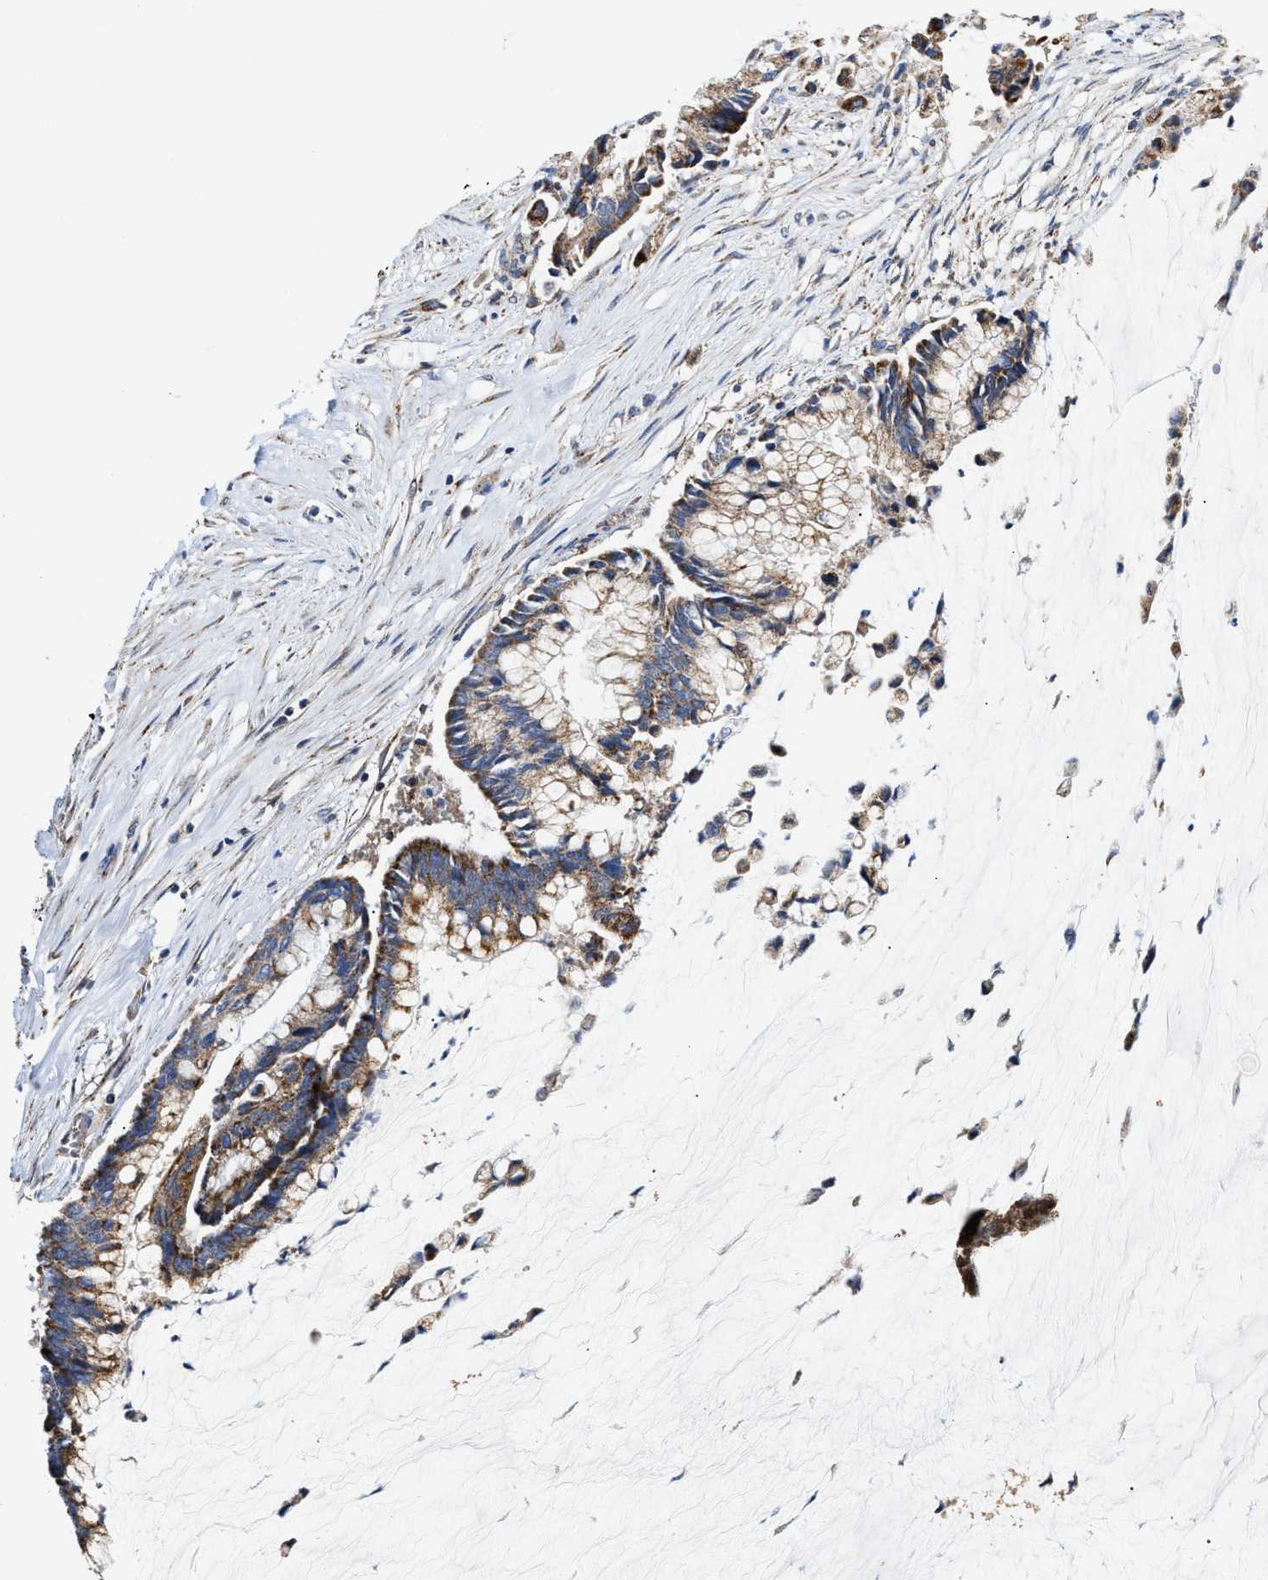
{"staining": {"intensity": "moderate", "quantity": ">75%", "location": "cytoplasmic/membranous"}, "tissue": "pancreatic cancer", "cell_type": "Tumor cells", "image_type": "cancer", "snomed": [{"axis": "morphology", "description": "Adenocarcinoma, NOS"}, {"axis": "topography", "description": "Pancreas"}], "caption": "Pancreatic cancer stained for a protein (brown) demonstrates moderate cytoplasmic/membranous positive expression in about >75% of tumor cells.", "gene": "MECR", "patient": {"sex": "male", "age": 41}}